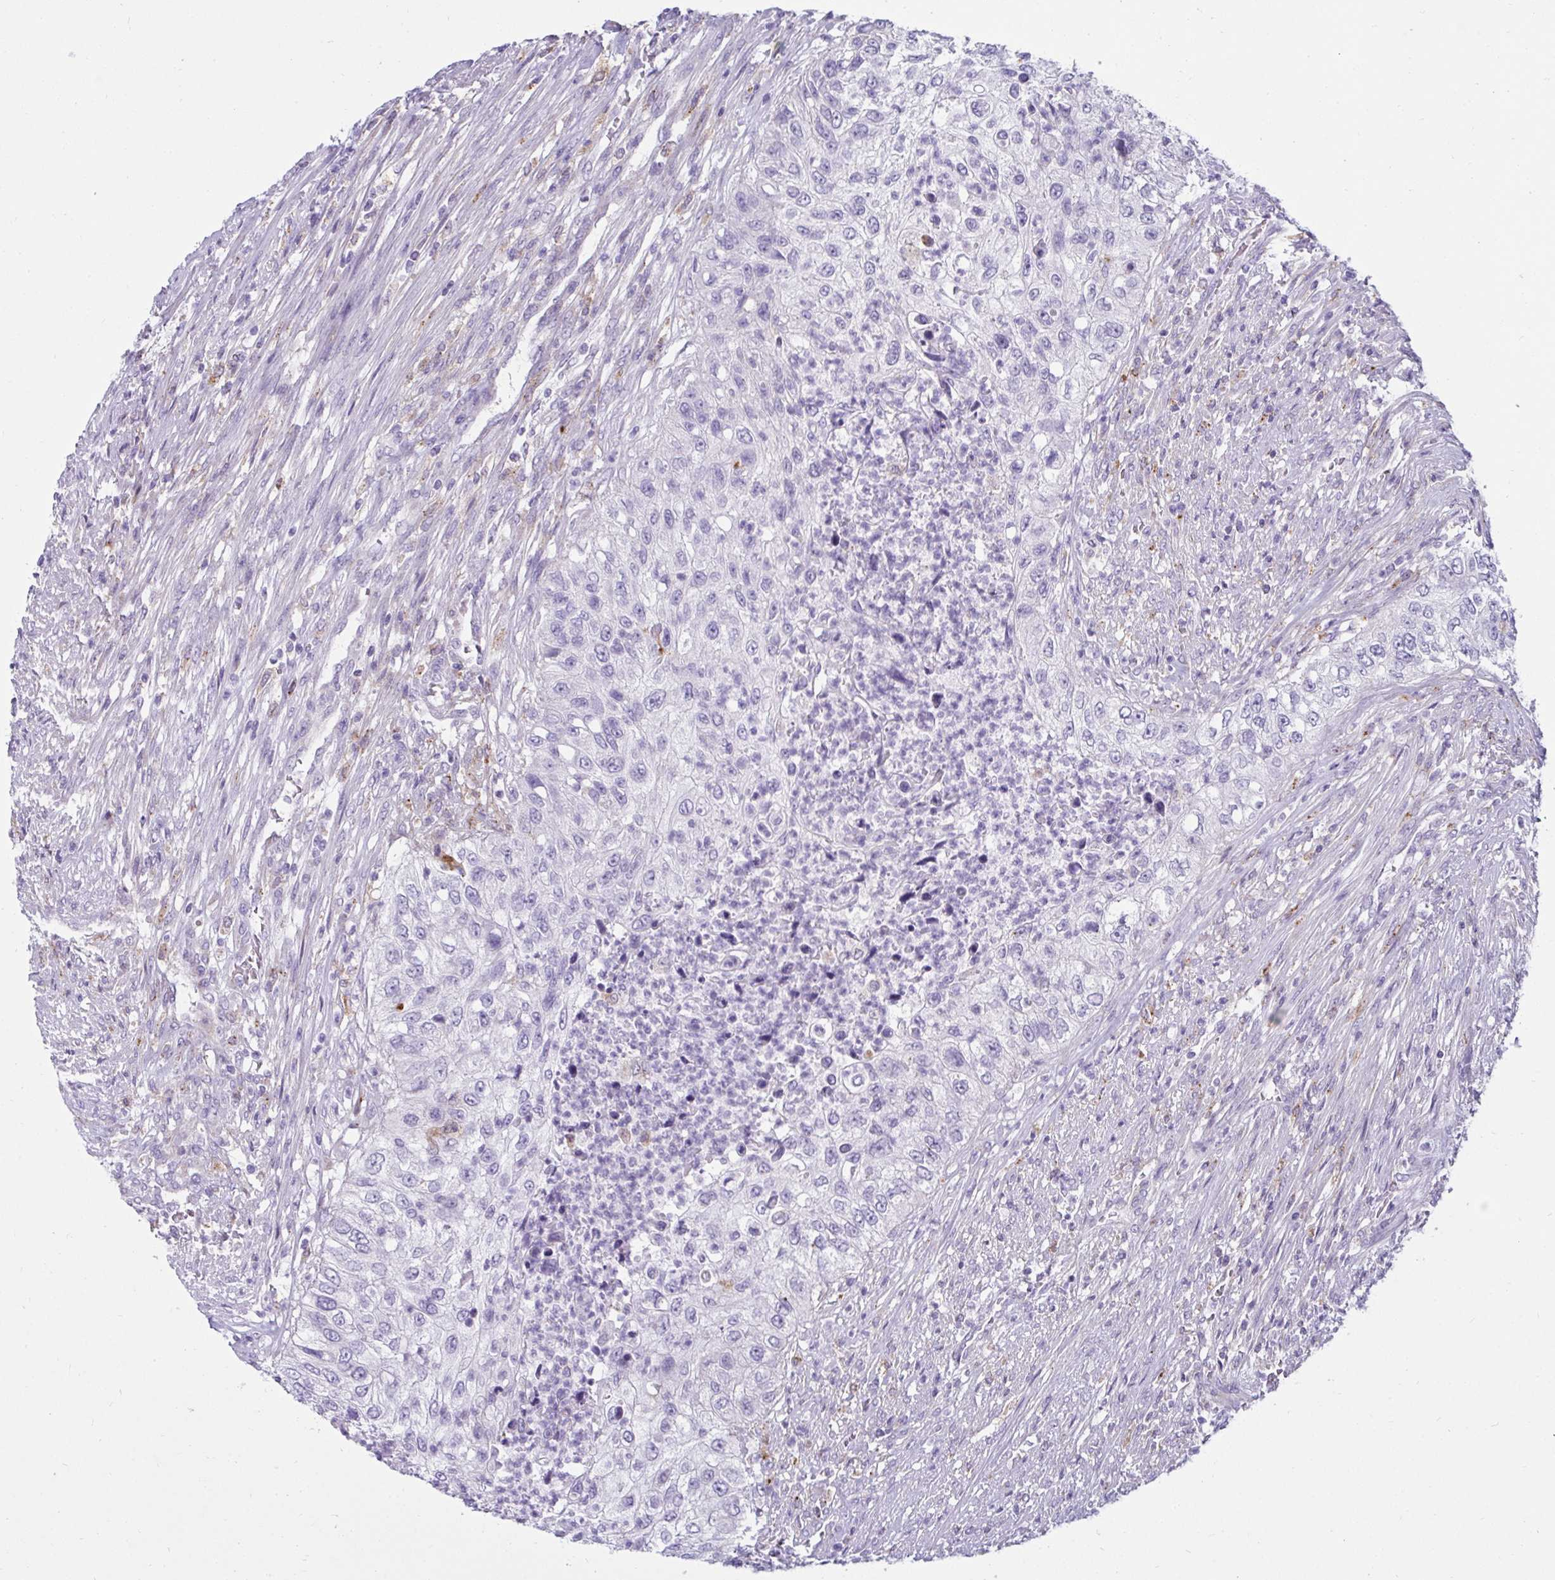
{"staining": {"intensity": "negative", "quantity": "none", "location": "none"}, "tissue": "urothelial cancer", "cell_type": "Tumor cells", "image_type": "cancer", "snomed": [{"axis": "morphology", "description": "Urothelial carcinoma, High grade"}, {"axis": "topography", "description": "Urinary bladder"}], "caption": "Histopathology image shows no significant protein staining in tumor cells of urothelial cancer. (DAB immunohistochemistry with hematoxylin counter stain).", "gene": "CTSZ", "patient": {"sex": "female", "age": 60}}